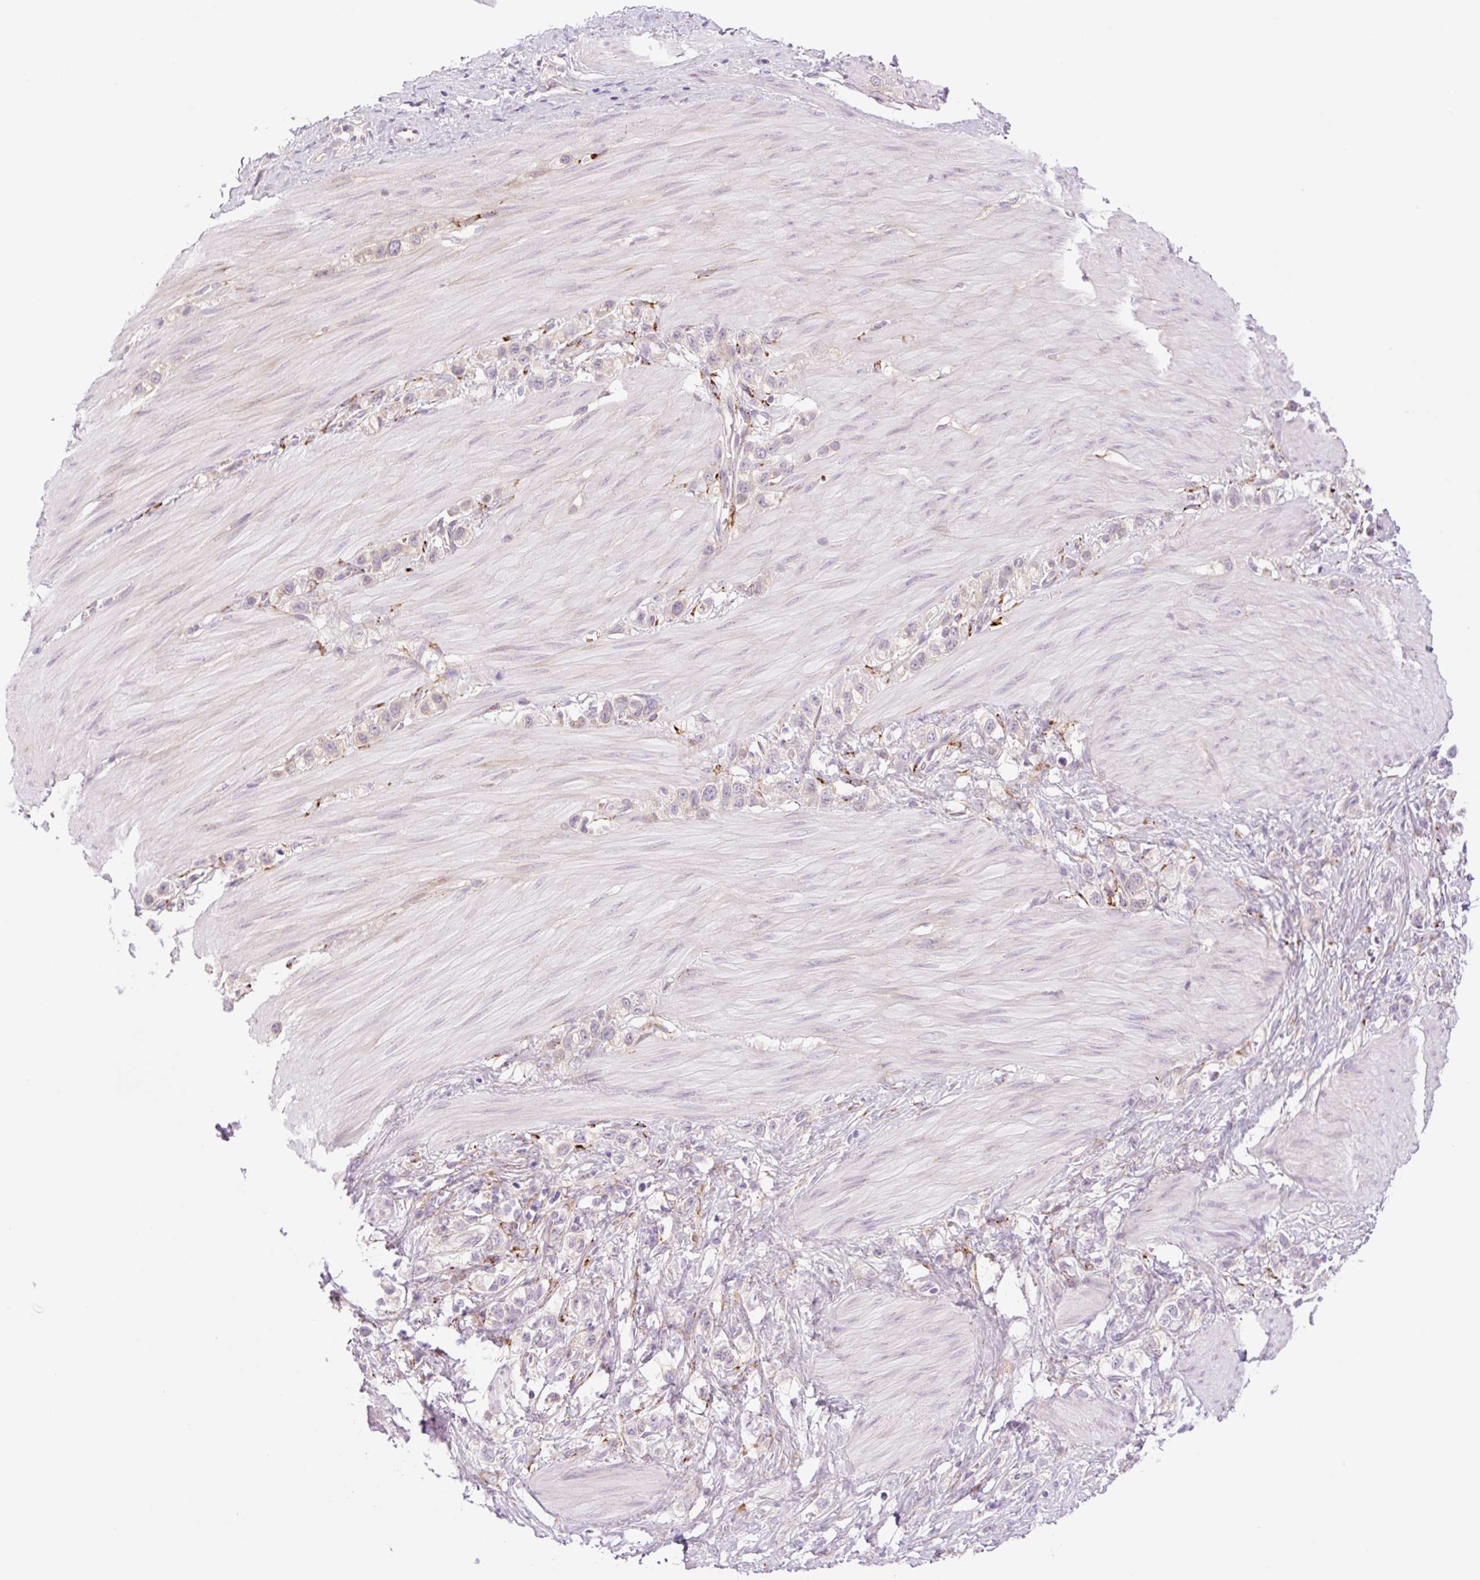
{"staining": {"intensity": "negative", "quantity": "none", "location": "none"}, "tissue": "stomach cancer", "cell_type": "Tumor cells", "image_type": "cancer", "snomed": [{"axis": "morphology", "description": "Adenocarcinoma, NOS"}, {"axis": "topography", "description": "Stomach"}], "caption": "IHC image of neoplastic tissue: stomach cancer stained with DAB (3,3'-diaminobenzidine) exhibits no significant protein staining in tumor cells. The staining was performed using DAB (3,3'-diaminobenzidine) to visualize the protein expression in brown, while the nuclei were stained in blue with hematoxylin (Magnification: 20x).", "gene": "COL5A1", "patient": {"sex": "female", "age": 65}}